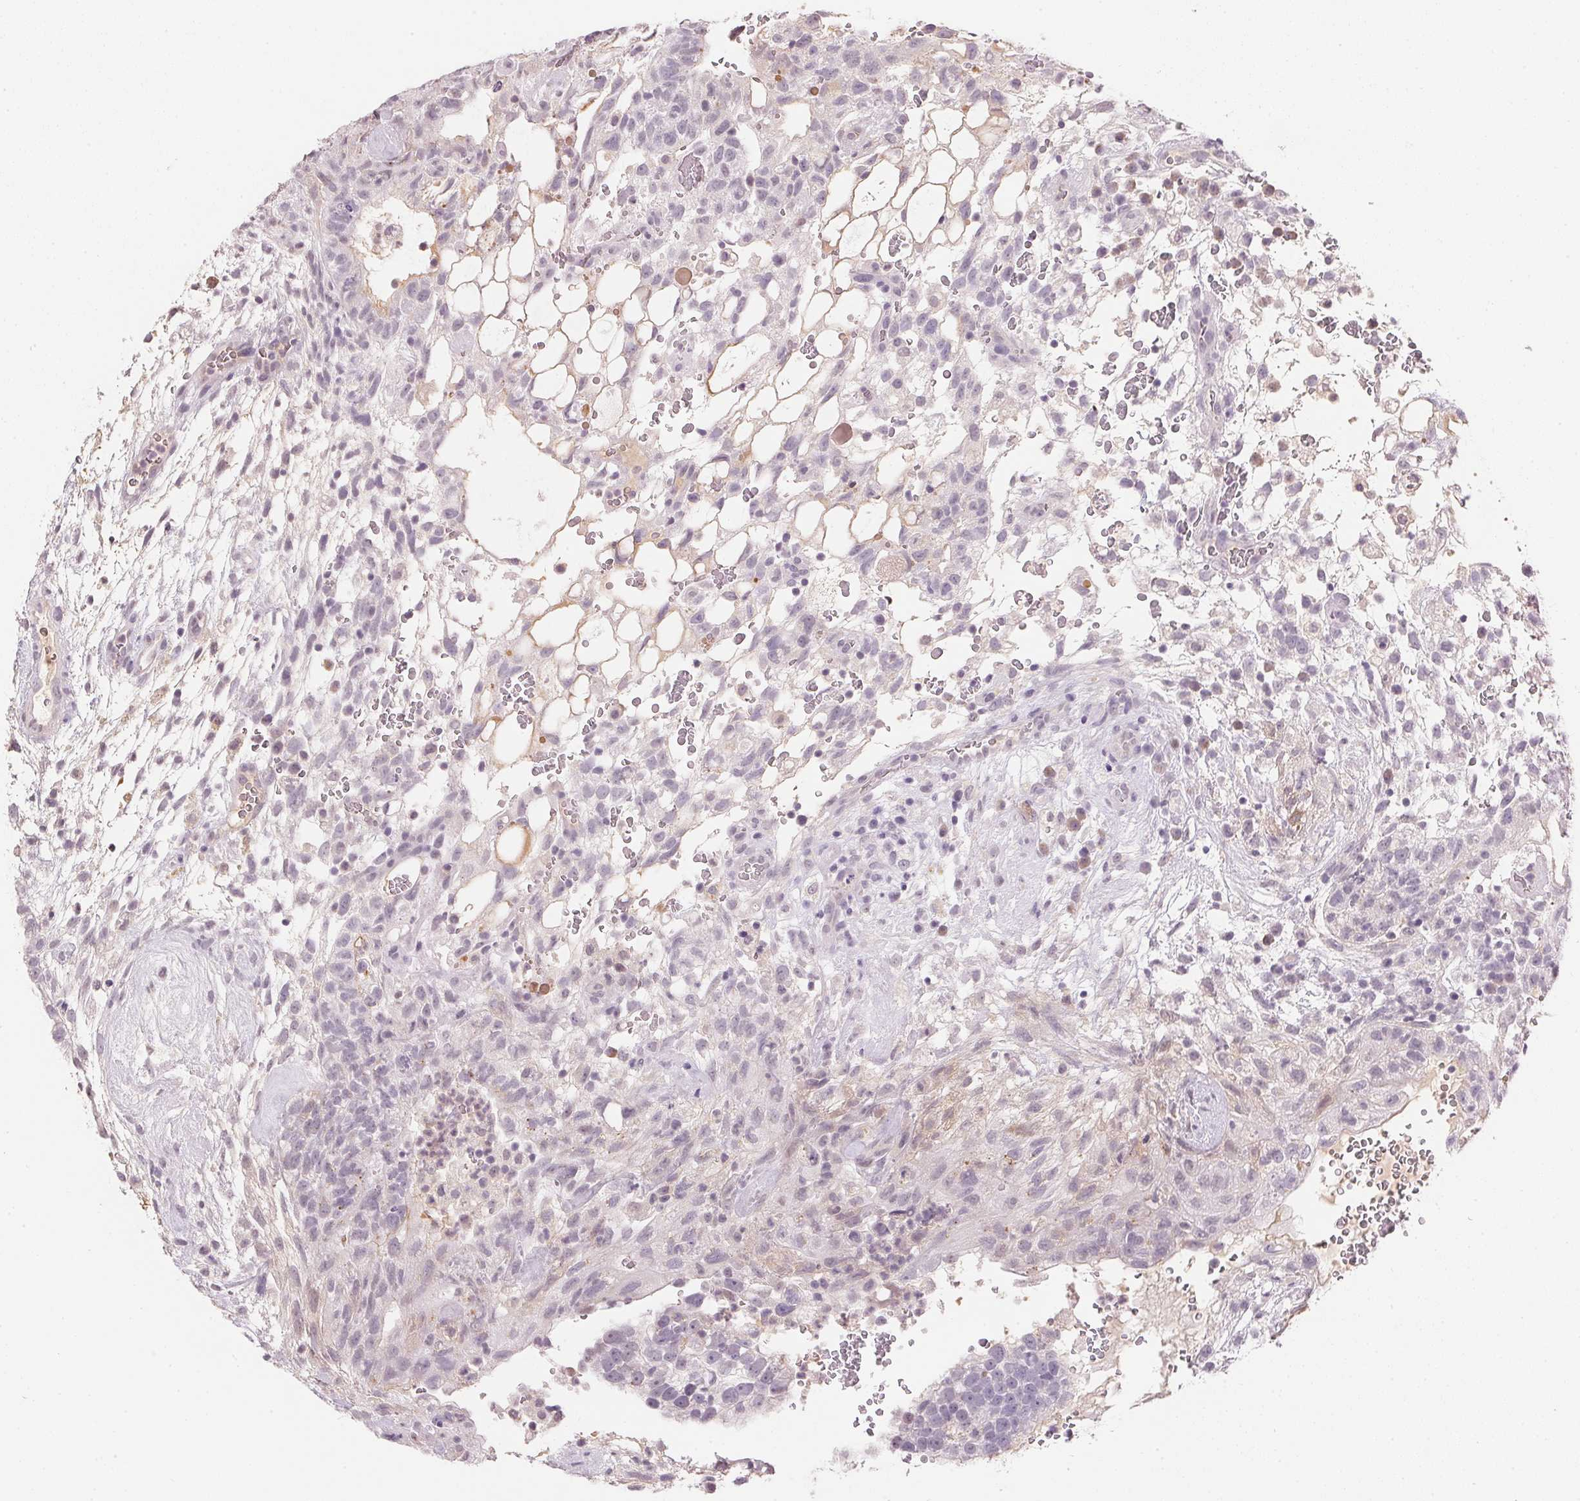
{"staining": {"intensity": "negative", "quantity": "none", "location": "none"}, "tissue": "testis cancer", "cell_type": "Tumor cells", "image_type": "cancer", "snomed": [{"axis": "morphology", "description": "Normal tissue, NOS"}, {"axis": "morphology", "description": "Carcinoma, Embryonal, NOS"}, {"axis": "topography", "description": "Testis"}], "caption": "Testis embryonal carcinoma was stained to show a protein in brown. There is no significant staining in tumor cells. (IHC, brightfield microscopy, high magnification).", "gene": "FNDC4", "patient": {"sex": "male", "age": 32}}